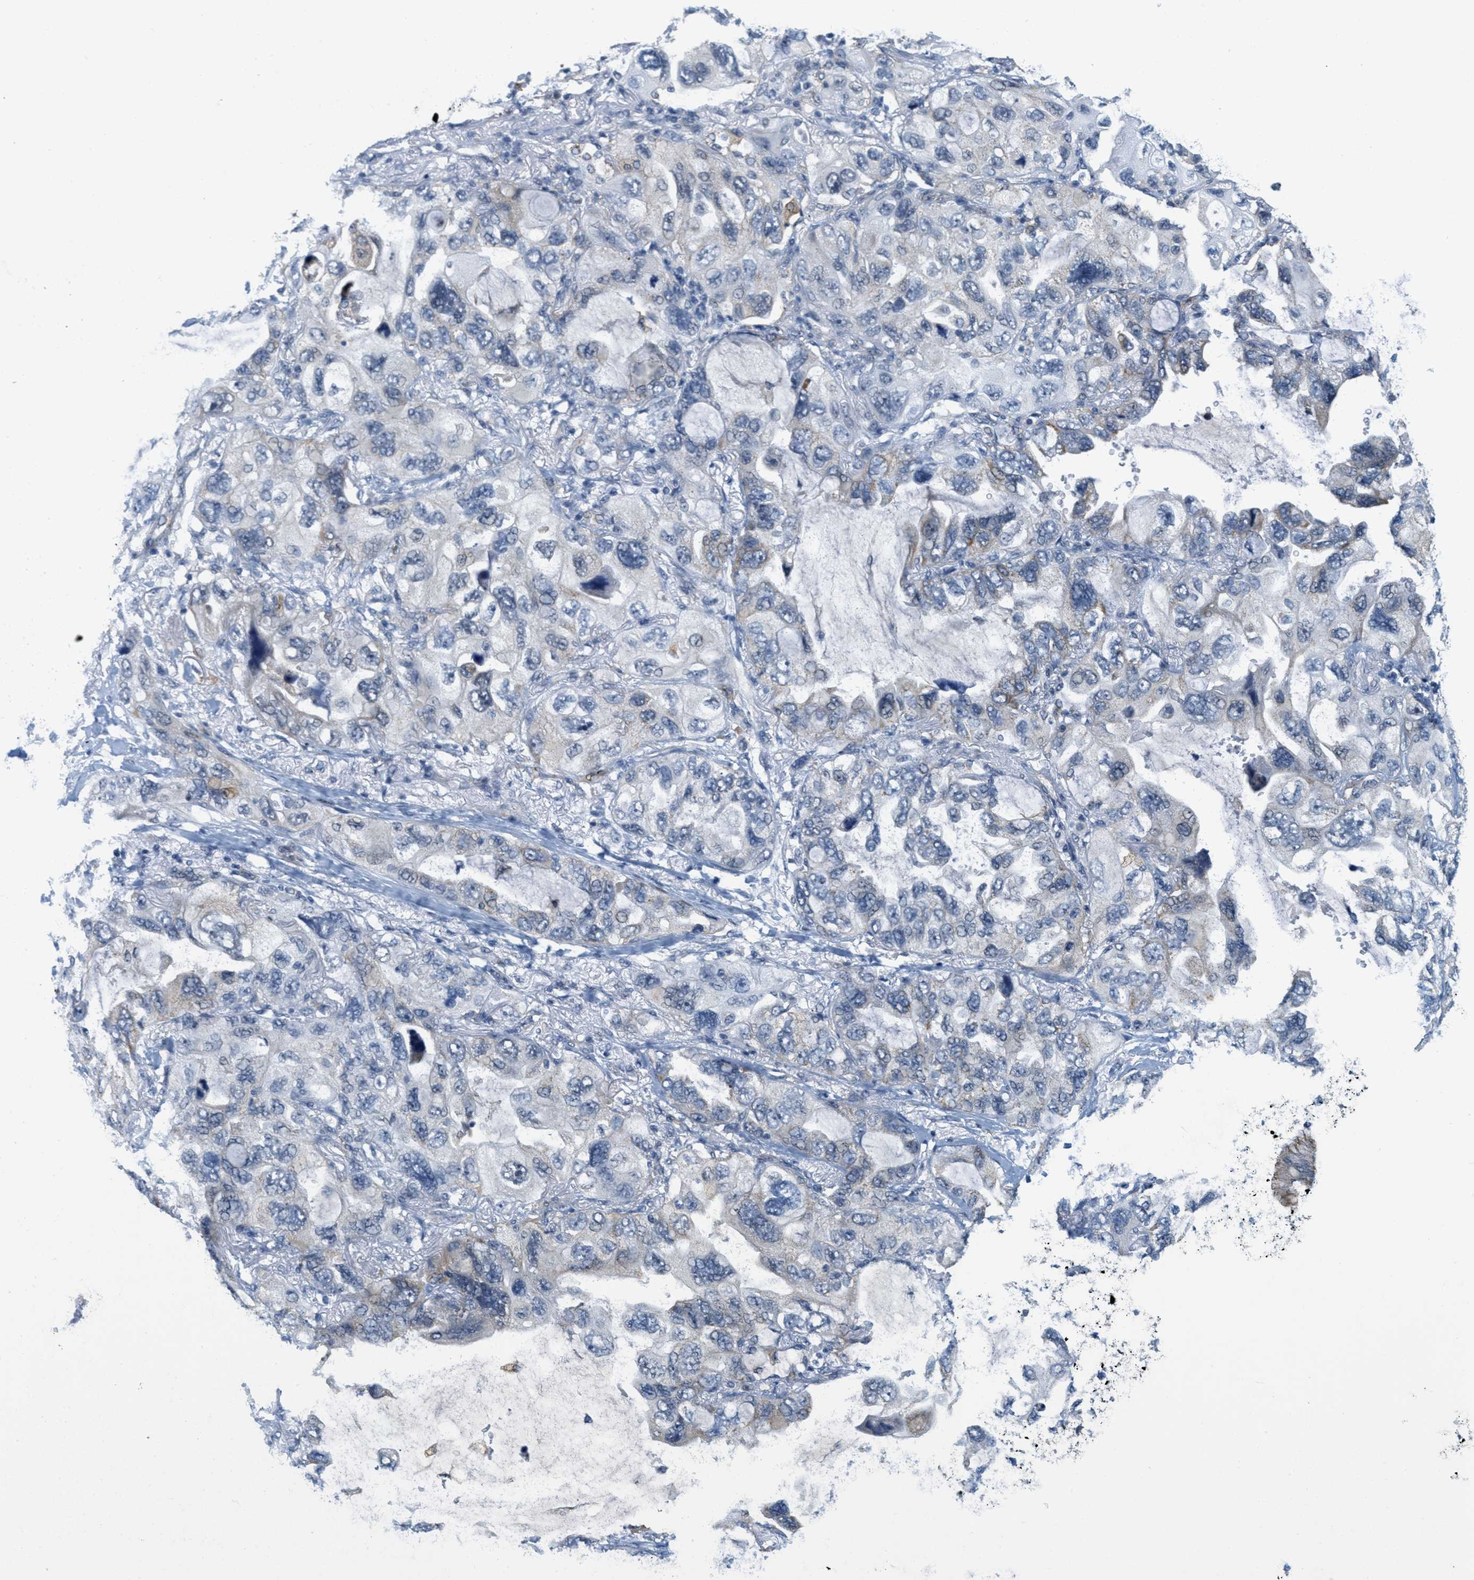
{"staining": {"intensity": "weak", "quantity": "<25%", "location": "cytoplasmic/membranous"}, "tissue": "lung cancer", "cell_type": "Tumor cells", "image_type": "cancer", "snomed": [{"axis": "morphology", "description": "Squamous cell carcinoma, NOS"}, {"axis": "topography", "description": "Lung"}], "caption": "Tumor cells show no significant protein expression in lung cancer.", "gene": "HS3ST2", "patient": {"sex": "female", "age": 73}}